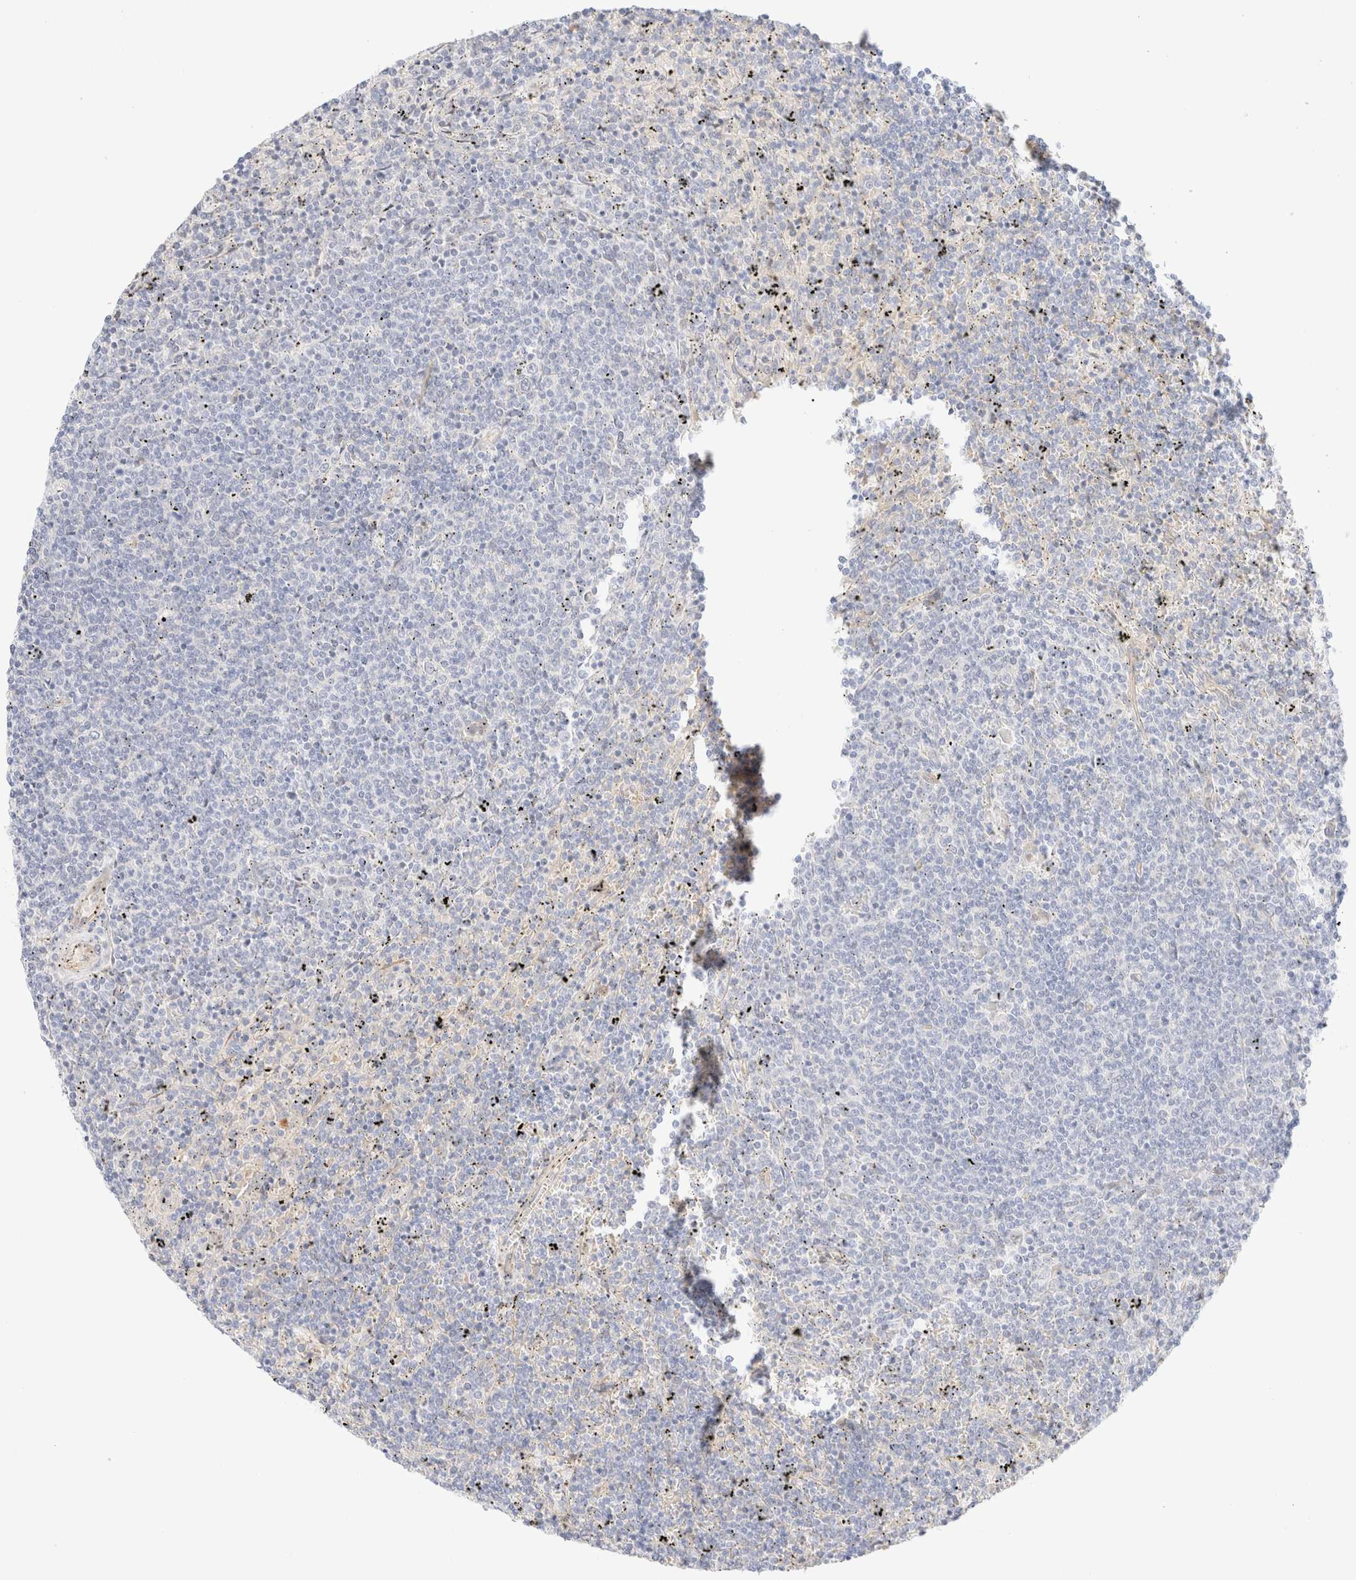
{"staining": {"intensity": "negative", "quantity": "none", "location": "none"}, "tissue": "lymphoma", "cell_type": "Tumor cells", "image_type": "cancer", "snomed": [{"axis": "morphology", "description": "Malignant lymphoma, non-Hodgkin's type, Low grade"}, {"axis": "topography", "description": "Spleen"}], "caption": "A high-resolution photomicrograph shows immunohistochemistry staining of low-grade malignant lymphoma, non-Hodgkin's type, which exhibits no significant staining in tumor cells.", "gene": "NIBAN2", "patient": {"sex": "female", "age": 50}}